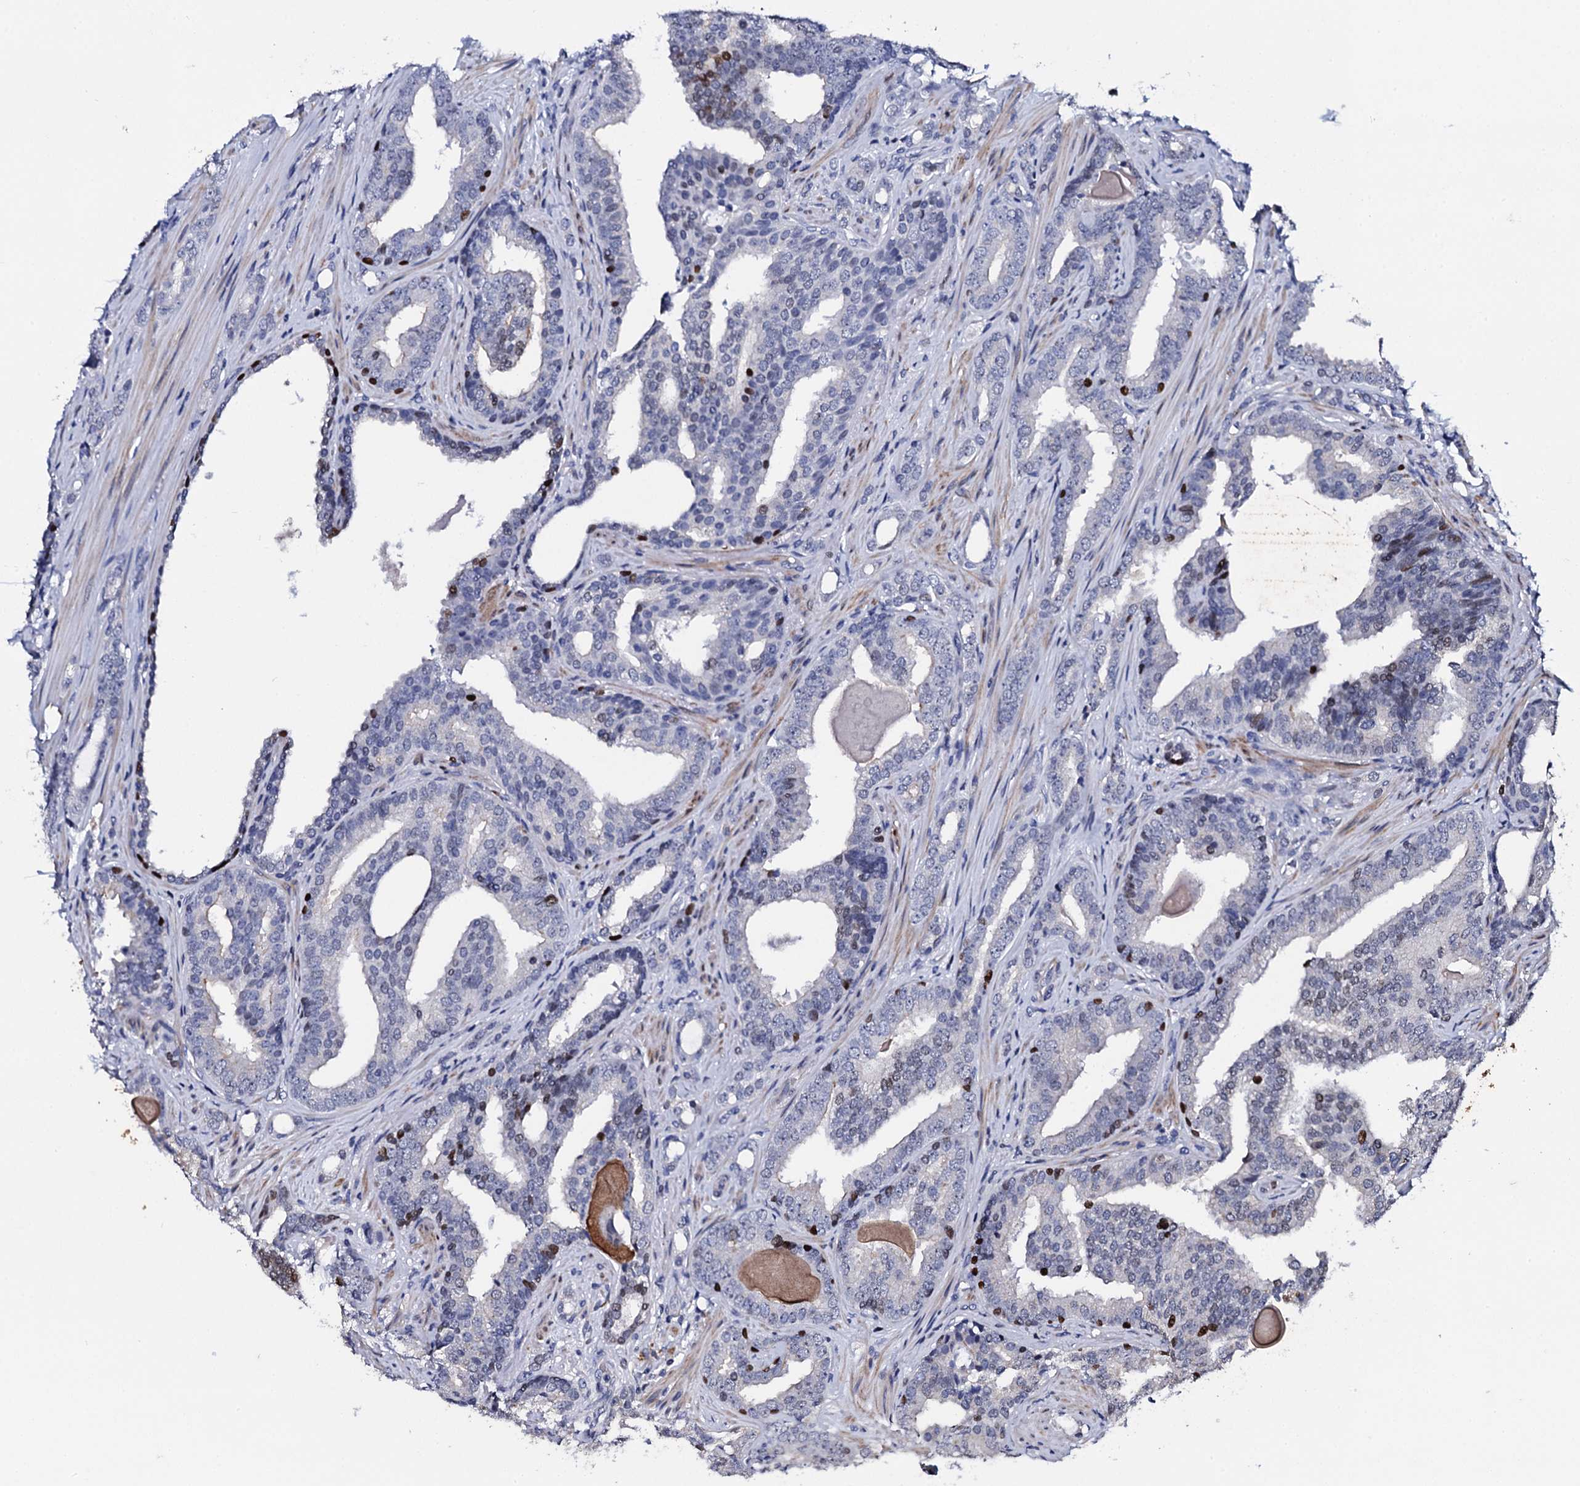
{"staining": {"intensity": "negative", "quantity": "none", "location": "none"}, "tissue": "prostate cancer", "cell_type": "Tumor cells", "image_type": "cancer", "snomed": [{"axis": "morphology", "description": "Adenocarcinoma, High grade"}, {"axis": "topography", "description": "Prostate"}], "caption": "Immunohistochemistry (IHC) photomicrograph of prostate cancer (high-grade adenocarcinoma) stained for a protein (brown), which exhibits no expression in tumor cells.", "gene": "NPM2", "patient": {"sex": "male", "age": 63}}